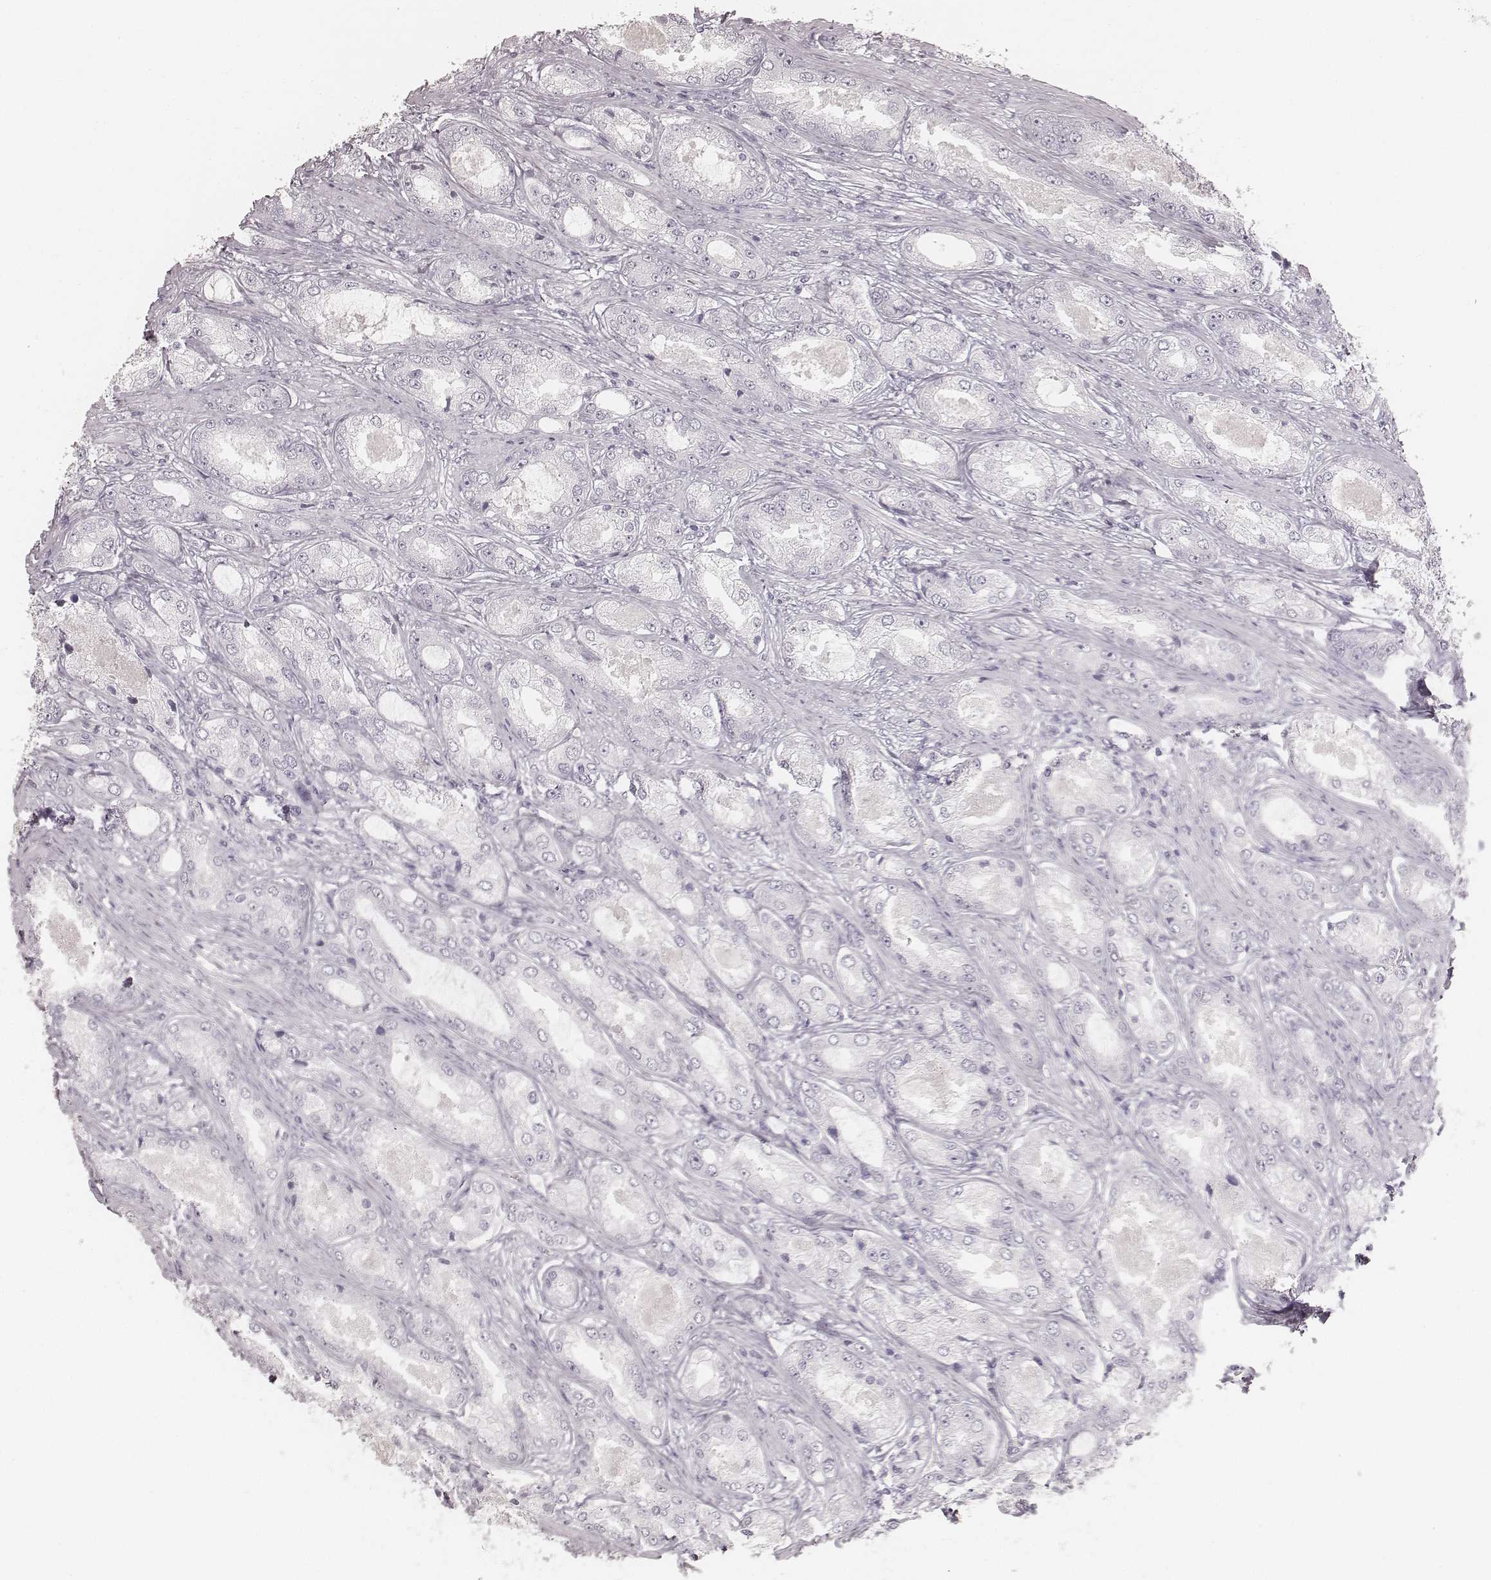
{"staining": {"intensity": "negative", "quantity": "none", "location": "none"}, "tissue": "prostate cancer", "cell_type": "Tumor cells", "image_type": "cancer", "snomed": [{"axis": "morphology", "description": "Adenocarcinoma, Low grade"}, {"axis": "topography", "description": "Prostate"}], "caption": "Image shows no significant protein staining in tumor cells of adenocarcinoma (low-grade) (prostate). (DAB (3,3'-diaminobenzidine) immunohistochemistry with hematoxylin counter stain).", "gene": "KRT72", "patient": {"sex": "male", "age": 68}}